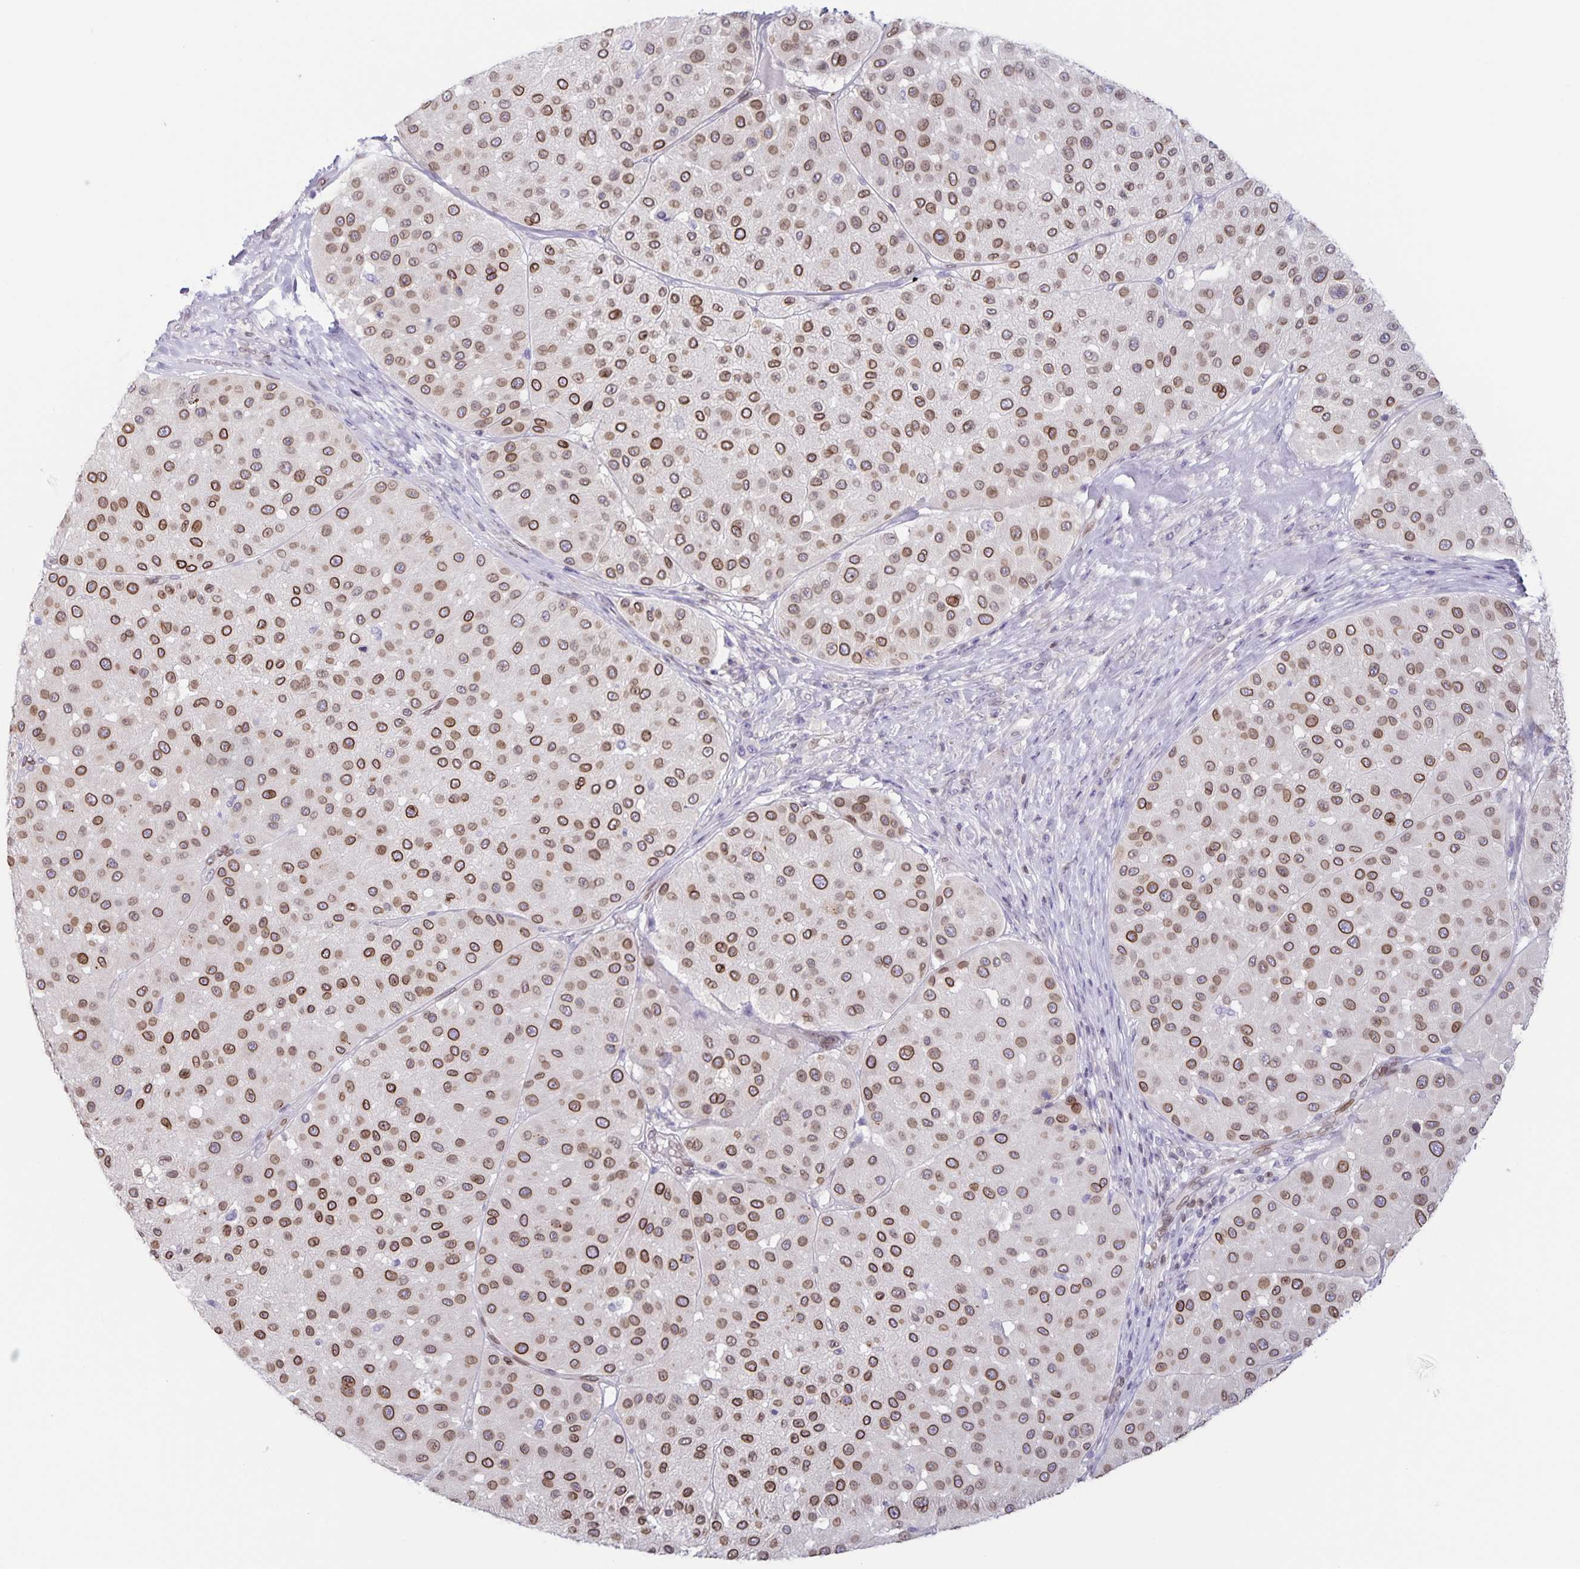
{"staining": {"intensity": "strong", "quantity": ">75%", "location": "cytoplasmic/membranous,nuclear"}, "tissue": "melanoma", "cell_type": "Tumor cells", "image_type": "cancer", "snomed": [{"axis": "morphology", "description": "Malignant melanoma, Metastatic site"}, {"axis": "topography", "description": "Smooth muscle"}], "caption": "Melanoma stained with a brown dye reveals strong cytoplasmic/membranous and nuclear positive staining in about >75% of tumor cells.", "gene": "SYNE2", "patient": {"sex": "male", "age": 41}}